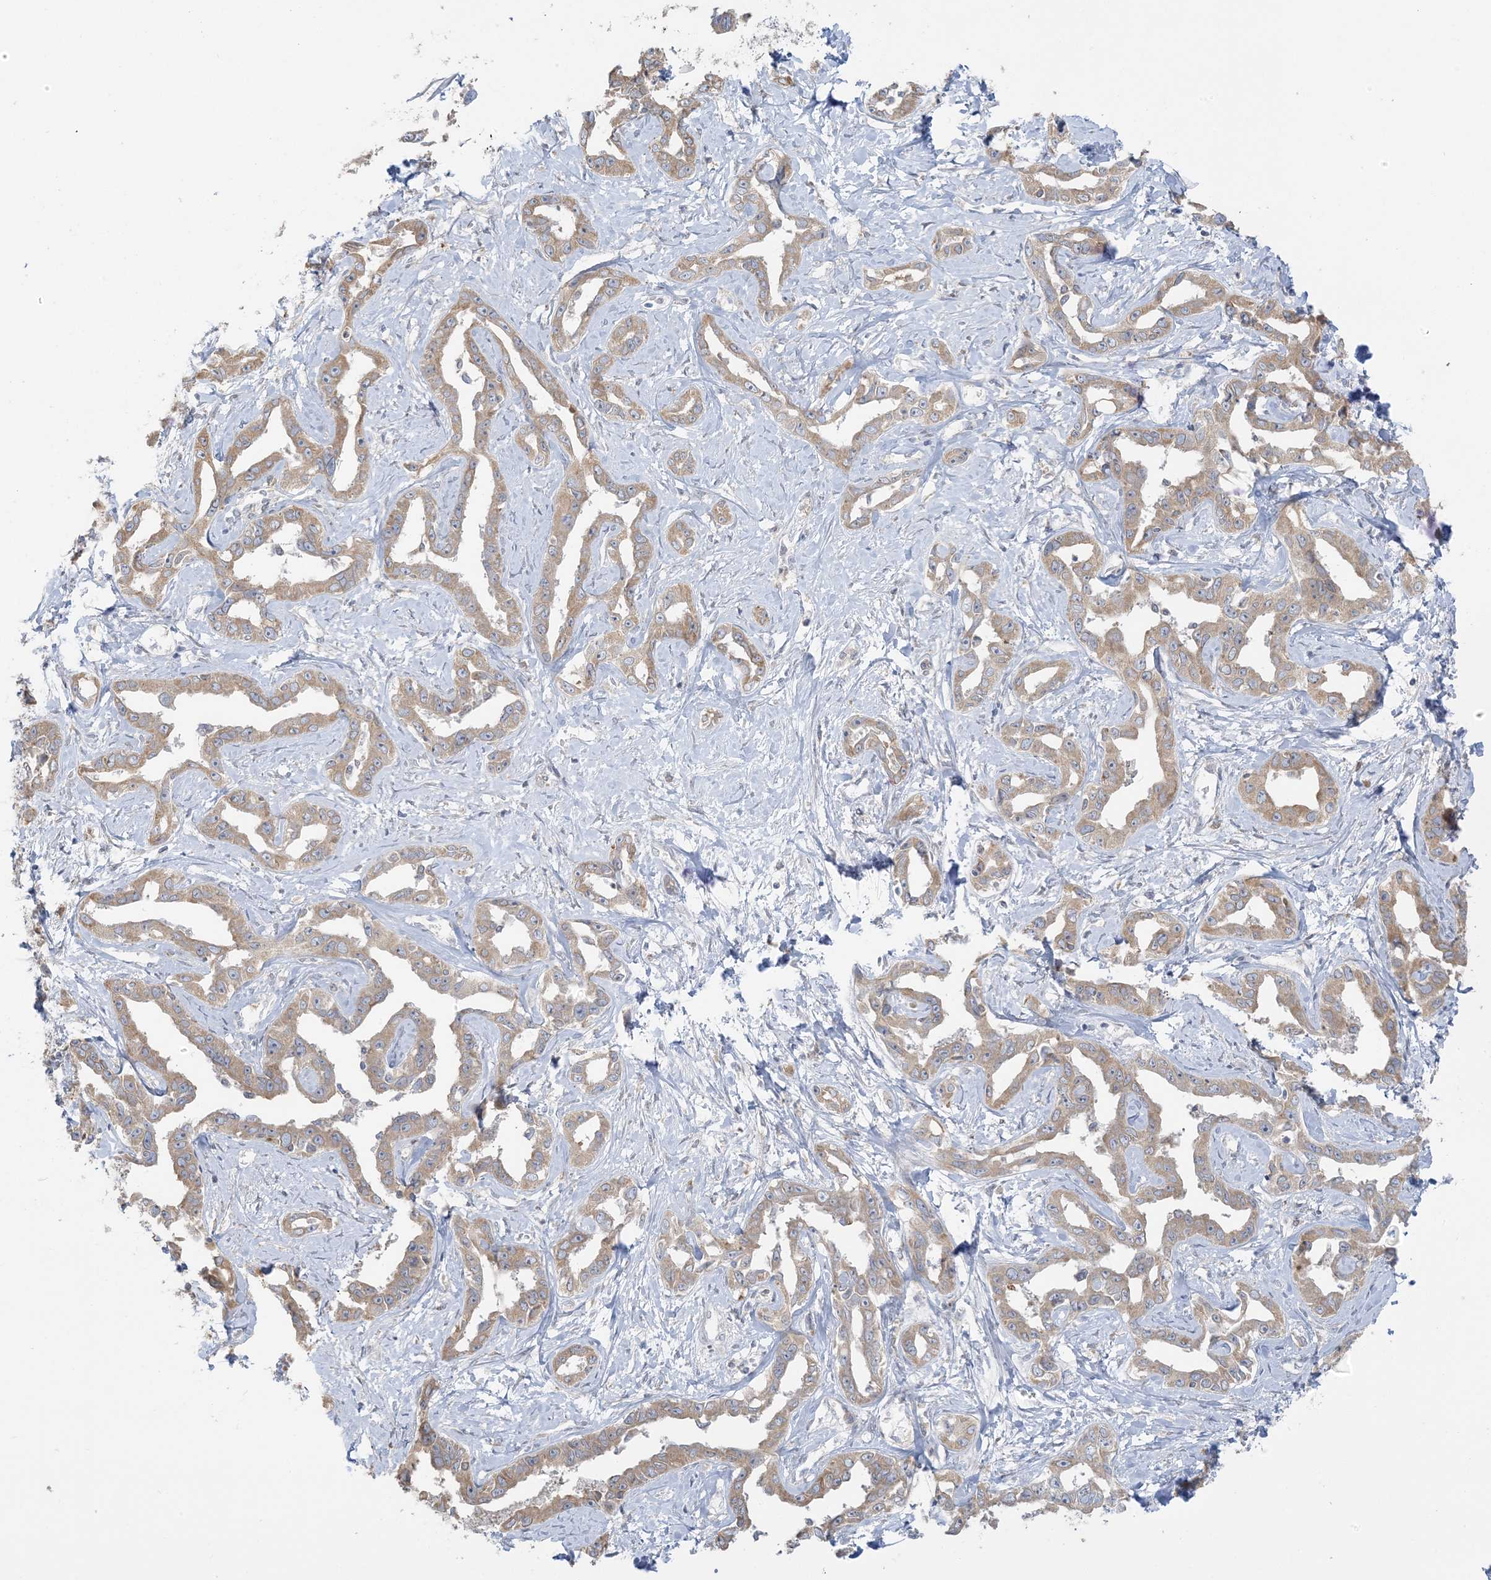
{"staining": {"intensity": "moderate", "quantity": ">75%", "location": "cytoplasmic/membranous"}, "tissue": "liver cancer", "cell_type": "Tumor cells", "image_type": "cancer", "snomed": [{"axis": "morphology", "description": "Cholangiocarcinoma"}, {"axis": "topography", "description": "Liver"}], "caption": "Liver cancer (cholangiocarcinoma) was stained to show a protein in brown. There is medium levels of moderate cytoplasmic/membranous expression in about >75% of tumor cells.", "gene": "EEFSEC", "patient": {"sex": "male", "age": 59}}